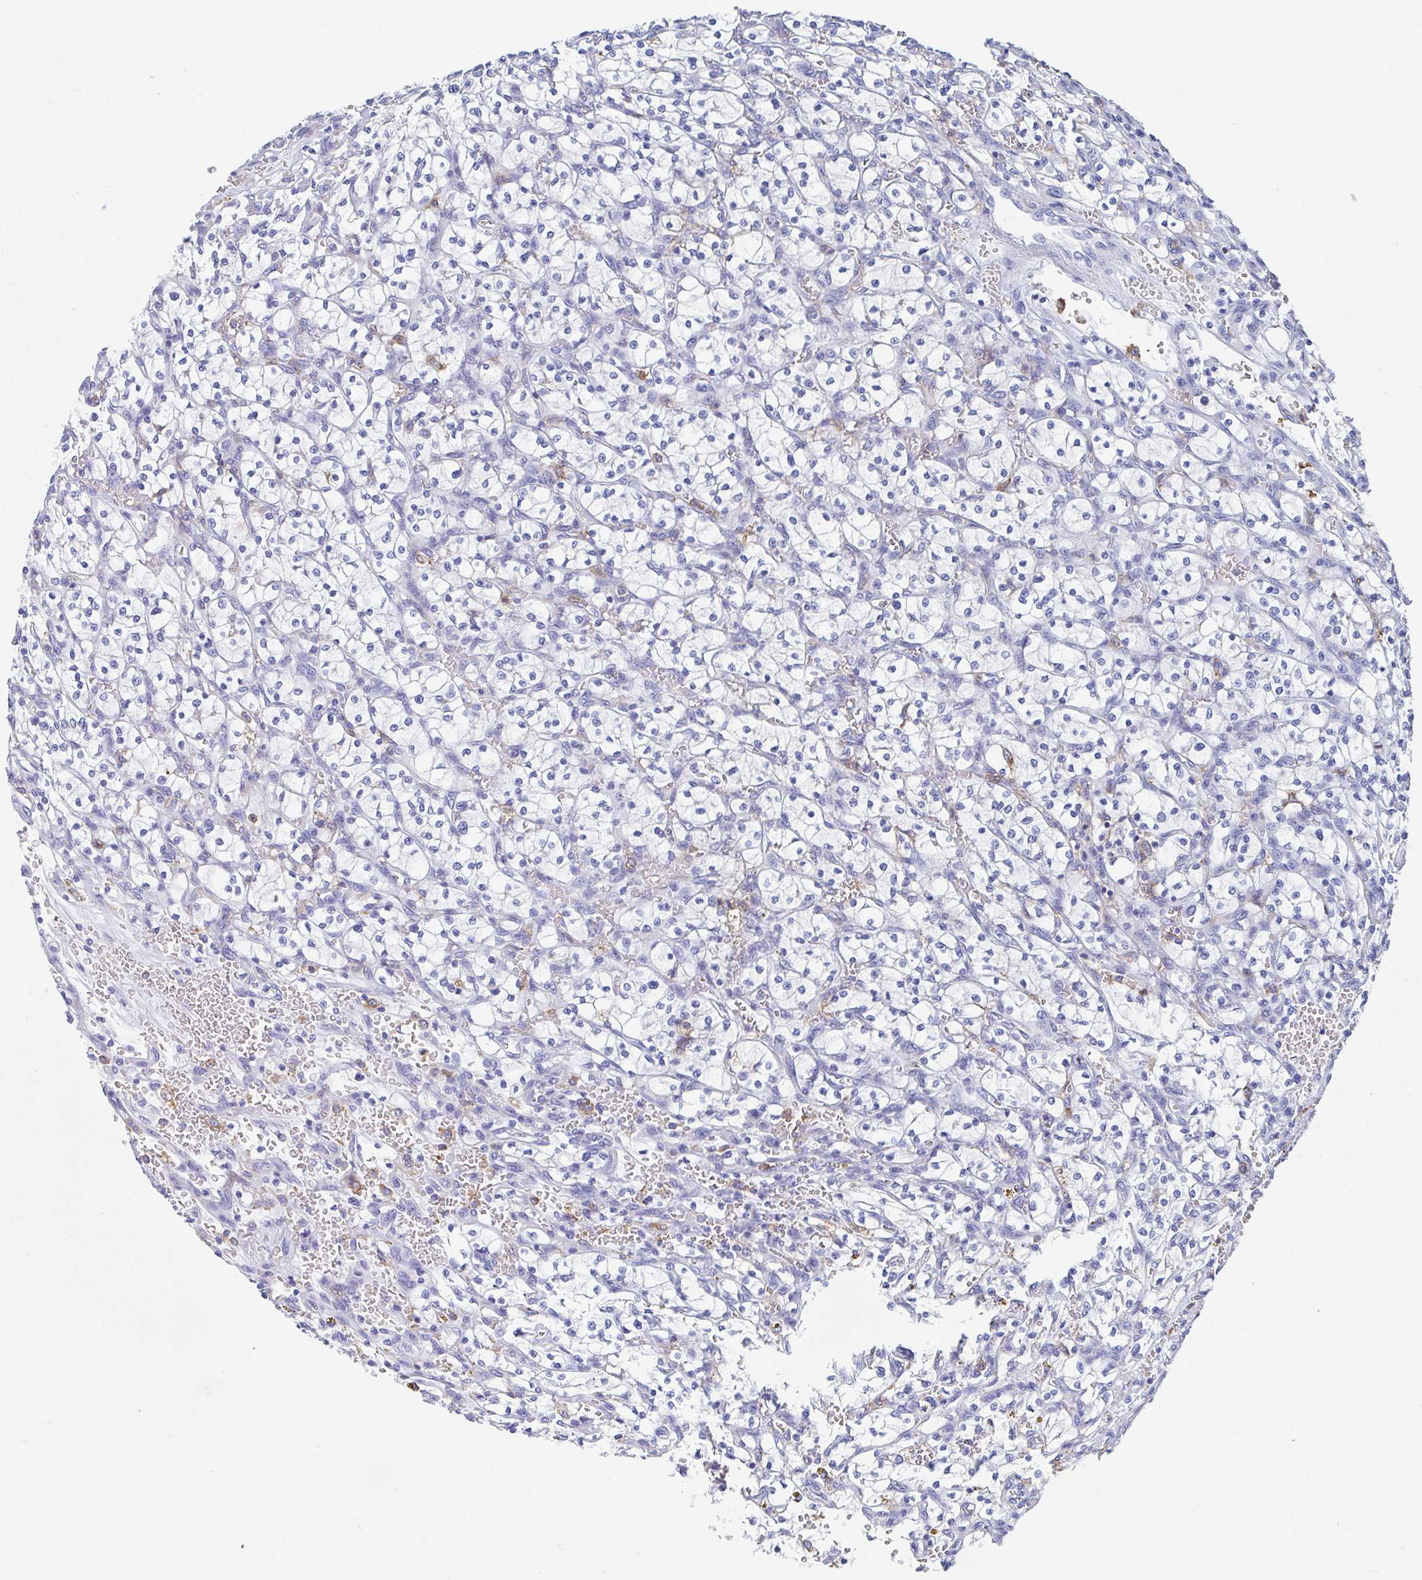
{"staining": {"intensity": "negative", "quantity": "none", "location": "none"}, "tissue": "renal cancer", "cell_type": "Tumor cells", "image_type": "cancer", "snomed": [{"axis": "morphology", "description": "Adenocarcinoma, NOS"}, {"axis": "topography", "description": "Kidney"}], "caption": "Tumor cells are negative for brown protein staining in renal adenocarcinoma. The staining is performed using DAB brown chromogen with nuclei counter-stained in using hematoxylin.", "gene": "FCGR3A", "patient": {"sex": "female", "age": 64}}